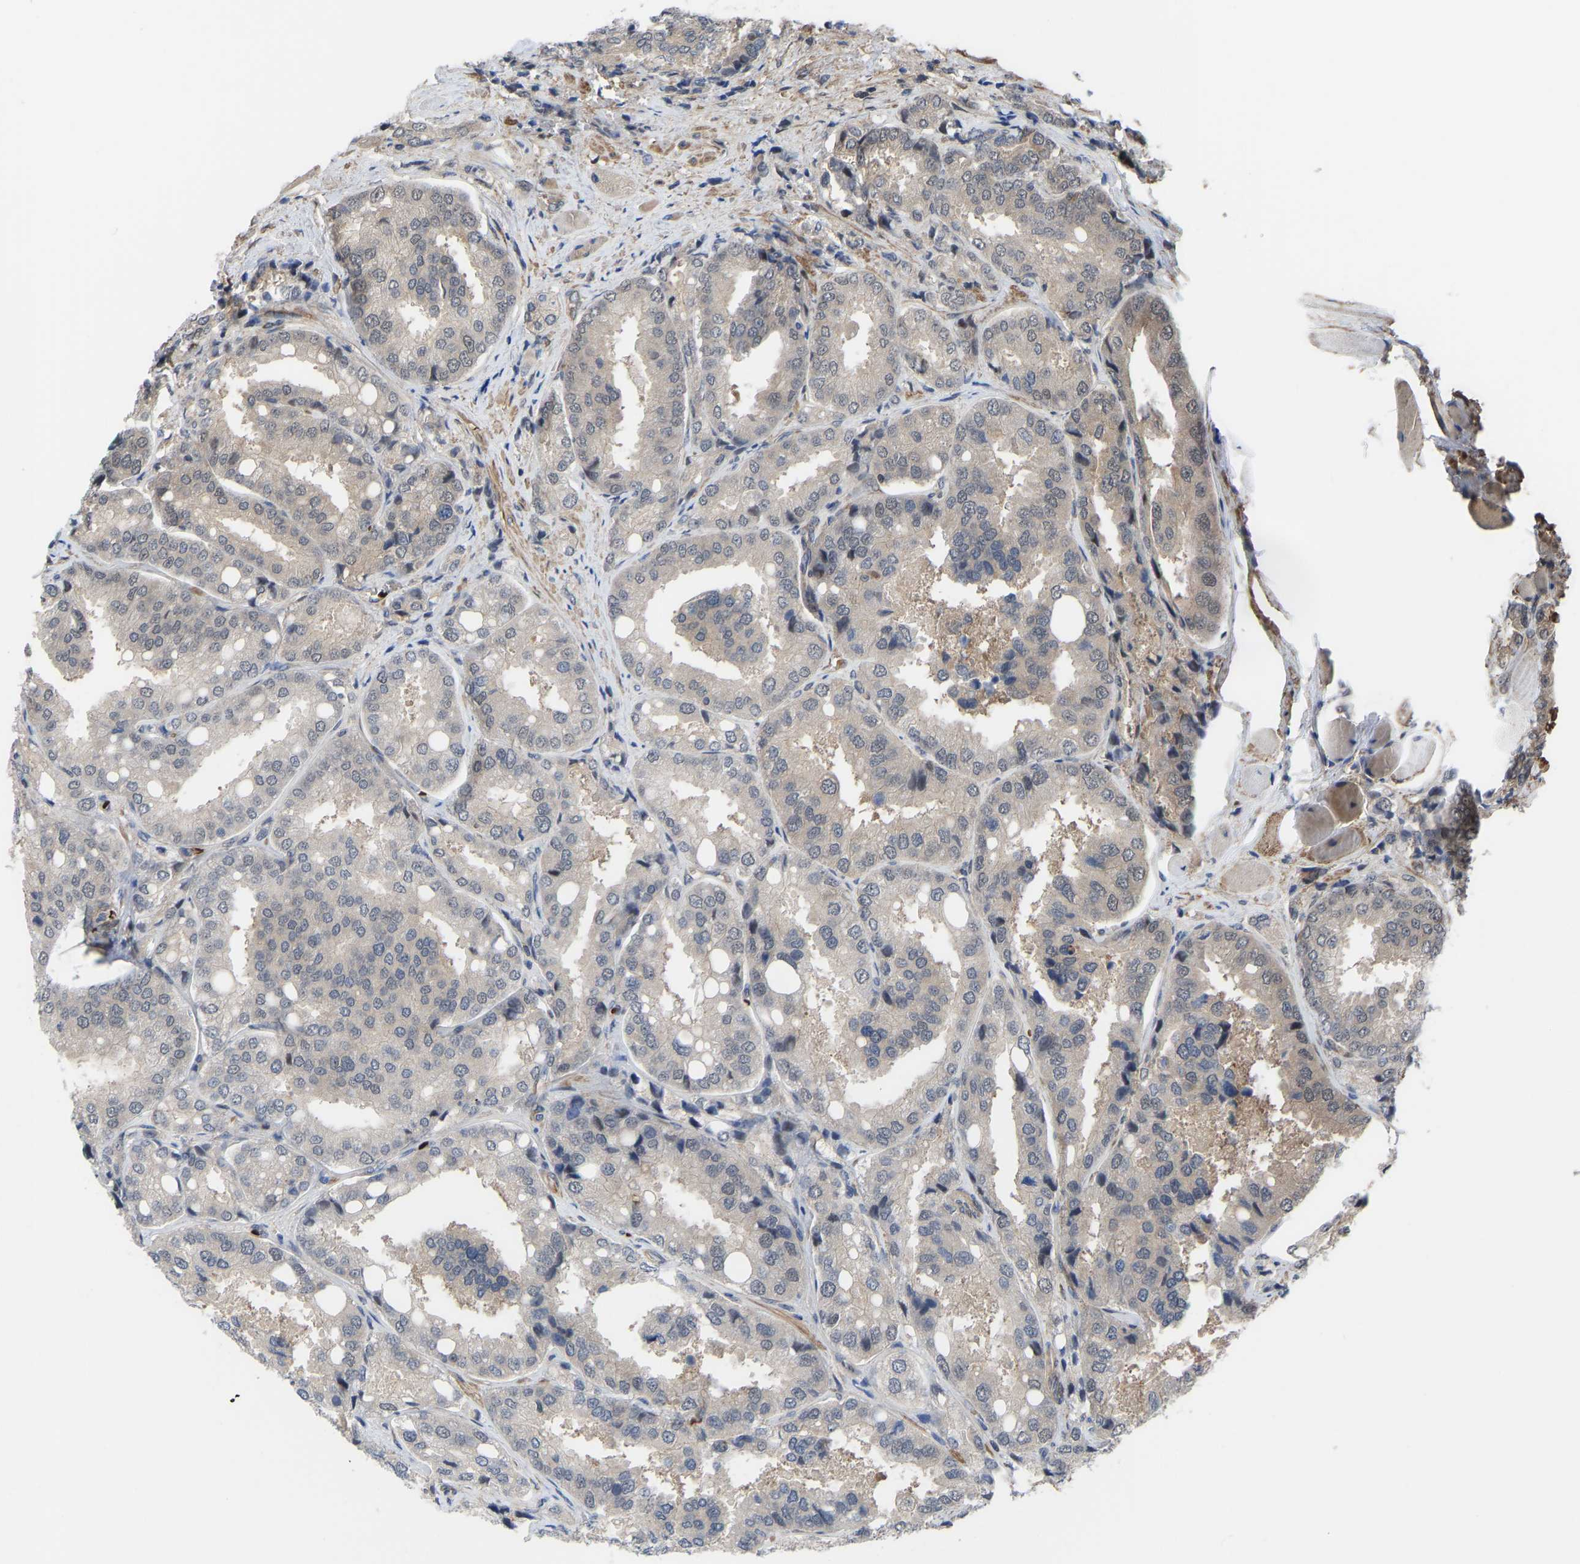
{"staining": {"intensity": "weak", "quantity": "<25%", "location": "cytoplasmic/membranous"}, "tissue": "prostate cancer", "cell_type": "Tumor cells", "image_type": "cancer", "snomed": [{"axis": "morphology", "description": "Adenocarcinoma, High grade"}, {"axis": "topography", "description": "Prostate"}], "caption": "Prostate cancer was stained to show a protein in brown. There is no significant positivity in tumor cells.", "gene": "CYP7B1", "patient": {"sex": "male", "age": 50}}